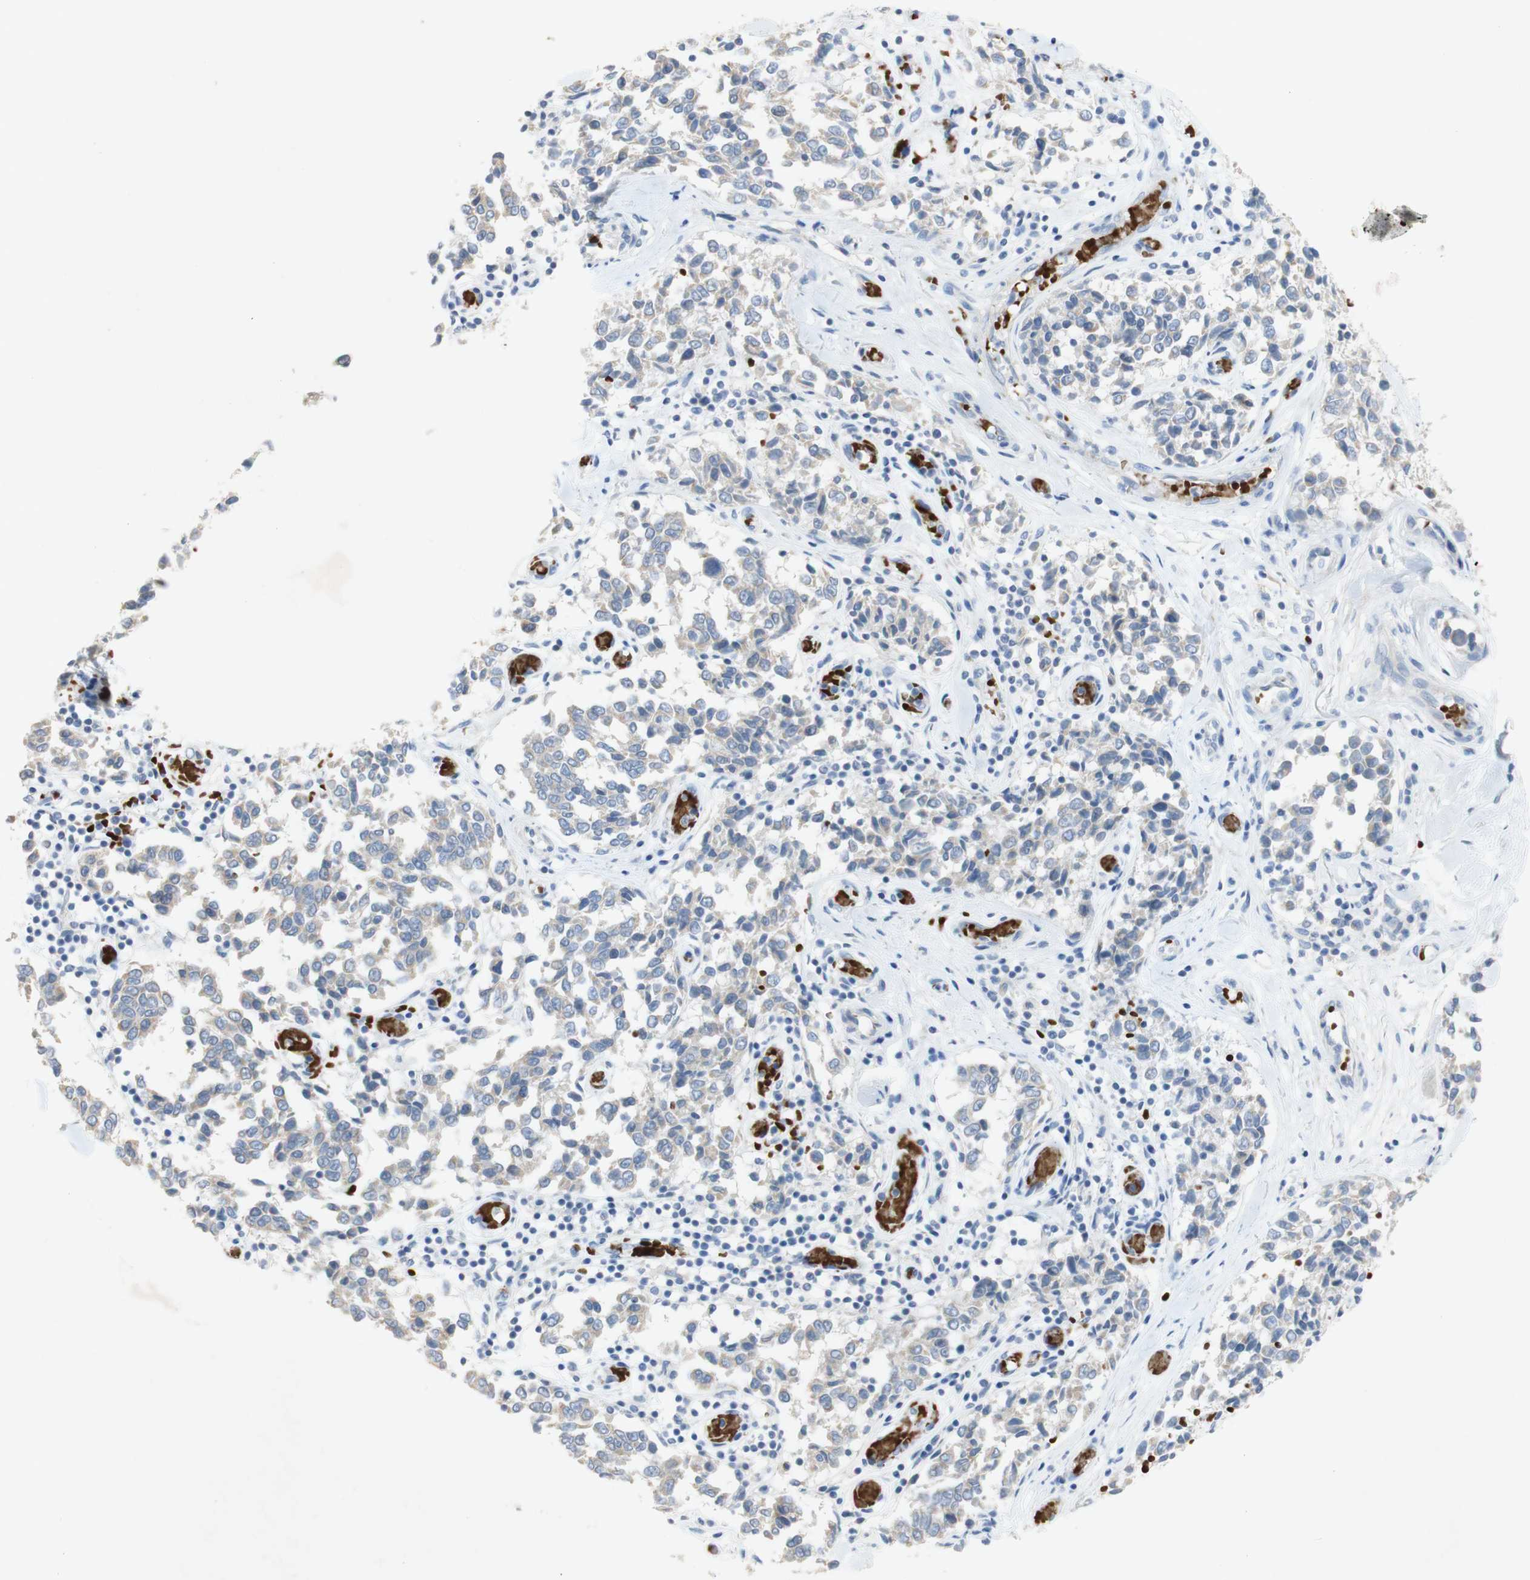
{"staining": {"intensity": "weak", "quantity": "<25%", "location": "cytoplasmic/membranous"}, "tissue": "melanoma", "cell_type": "Tumor cells", "image_type": "cancer", "snomed": [{"axis": "morphology", "description": "Malignant melanoma, NOS"}, {"axis": "topography", "description": "Skin"}], "caption": "Photomicrograph shows no significant protein expression in tumor cells of melanoma. (Brightfield microscopy of DAB immunohistochemistry at high magnification).", "gene": "EPO", "patient": {"sex": "female", "age": 64}}